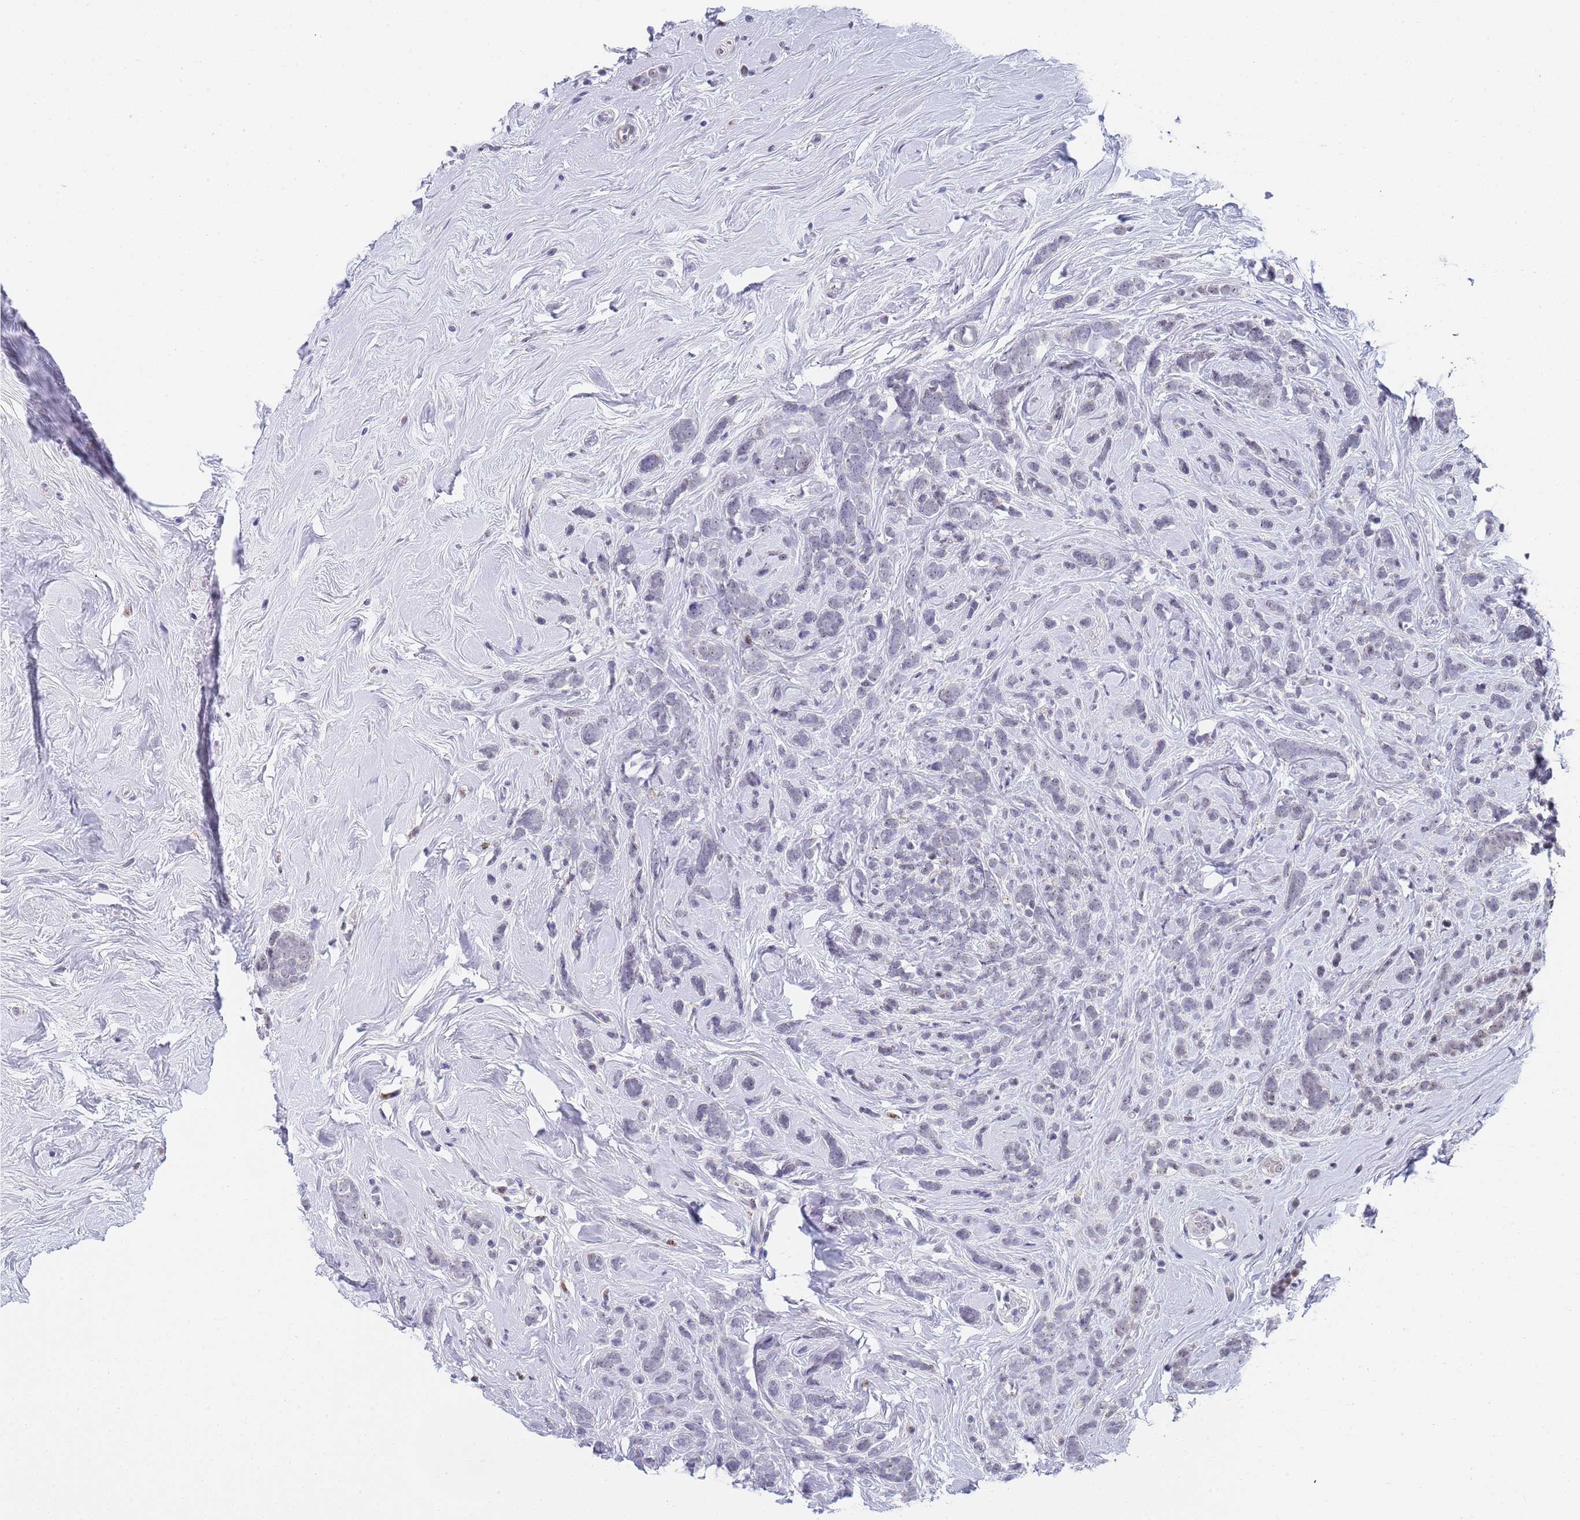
{"staining": {"intensity": "negative", "quantity": "none", "location": "none"}, "tissue": "breast cancer", "cell_type": "Tumor cells", "image_type": "cancer", "snomed": [{"axis": "morphology", "description": "Lobular carcinoma"}, {"axis": "topography", "description": "Breast"}], "caption": "Human breast cancer stained for a protein using immunohistochemistry (IHC) shows no expression in tumor cells.", "gene": "PLCL2", "patient": {"sex": "female", "age": 58}}